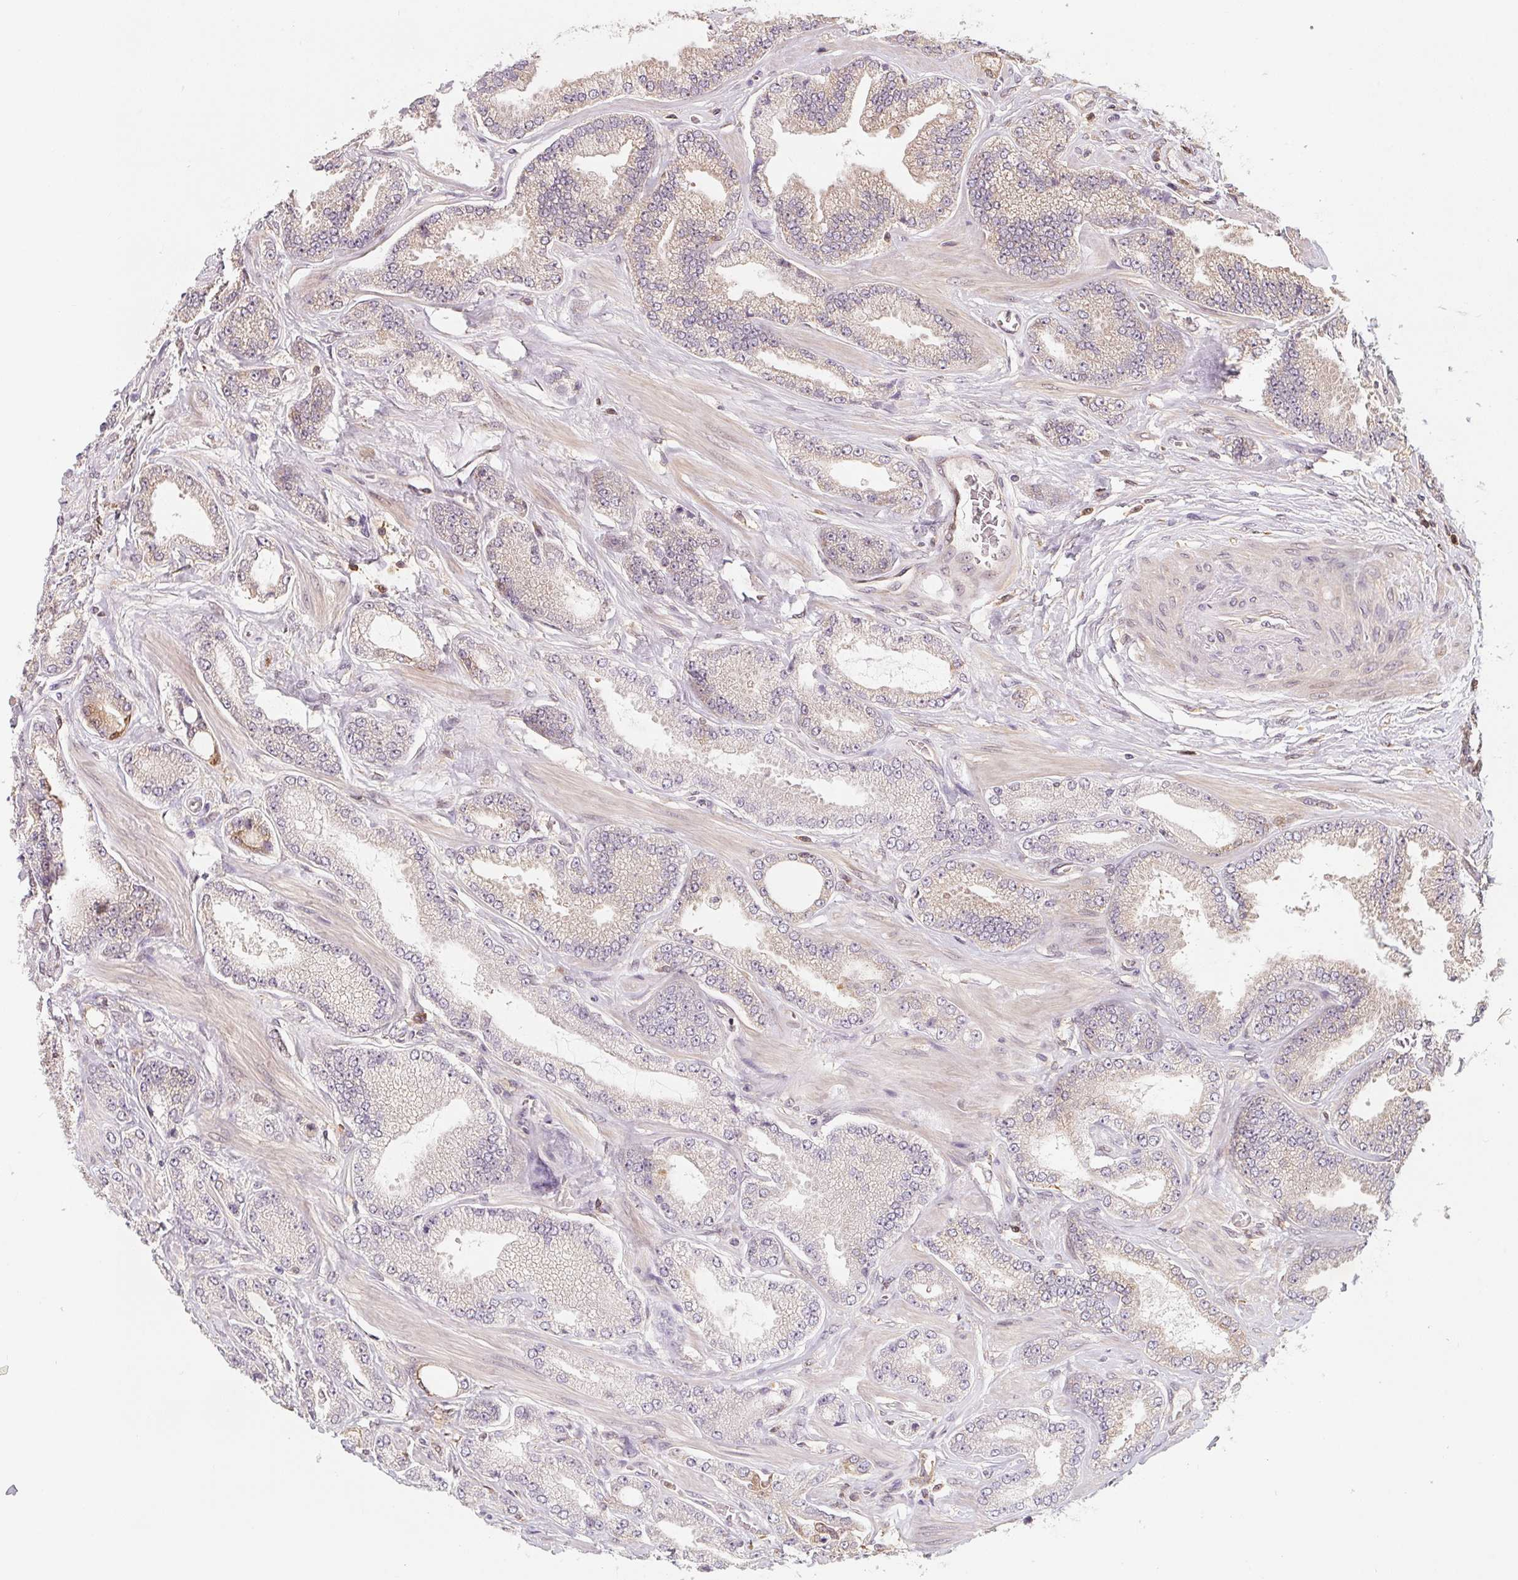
{"staining": {"intensity": "weak", "quantity": "<25%", "location": "cytoplasmic/membranous"}, "tissue": "prostate cancer", "cell_type": "Tumor cells", "image_type": "cancer", "snomed": [{"axis": "morphology", "description": "Adenocarcinoma, Low grade"}, {"axis": "topography", "description": "Prostate"}], "caption": "This is an immunohistochemistry (IHC) histopathology image of prostate adenocarcinoma (low-grade). There is no expression in tumor cells.", "gene": "ANKRD13A", "patient": {"sex": "male", "age": 55}}